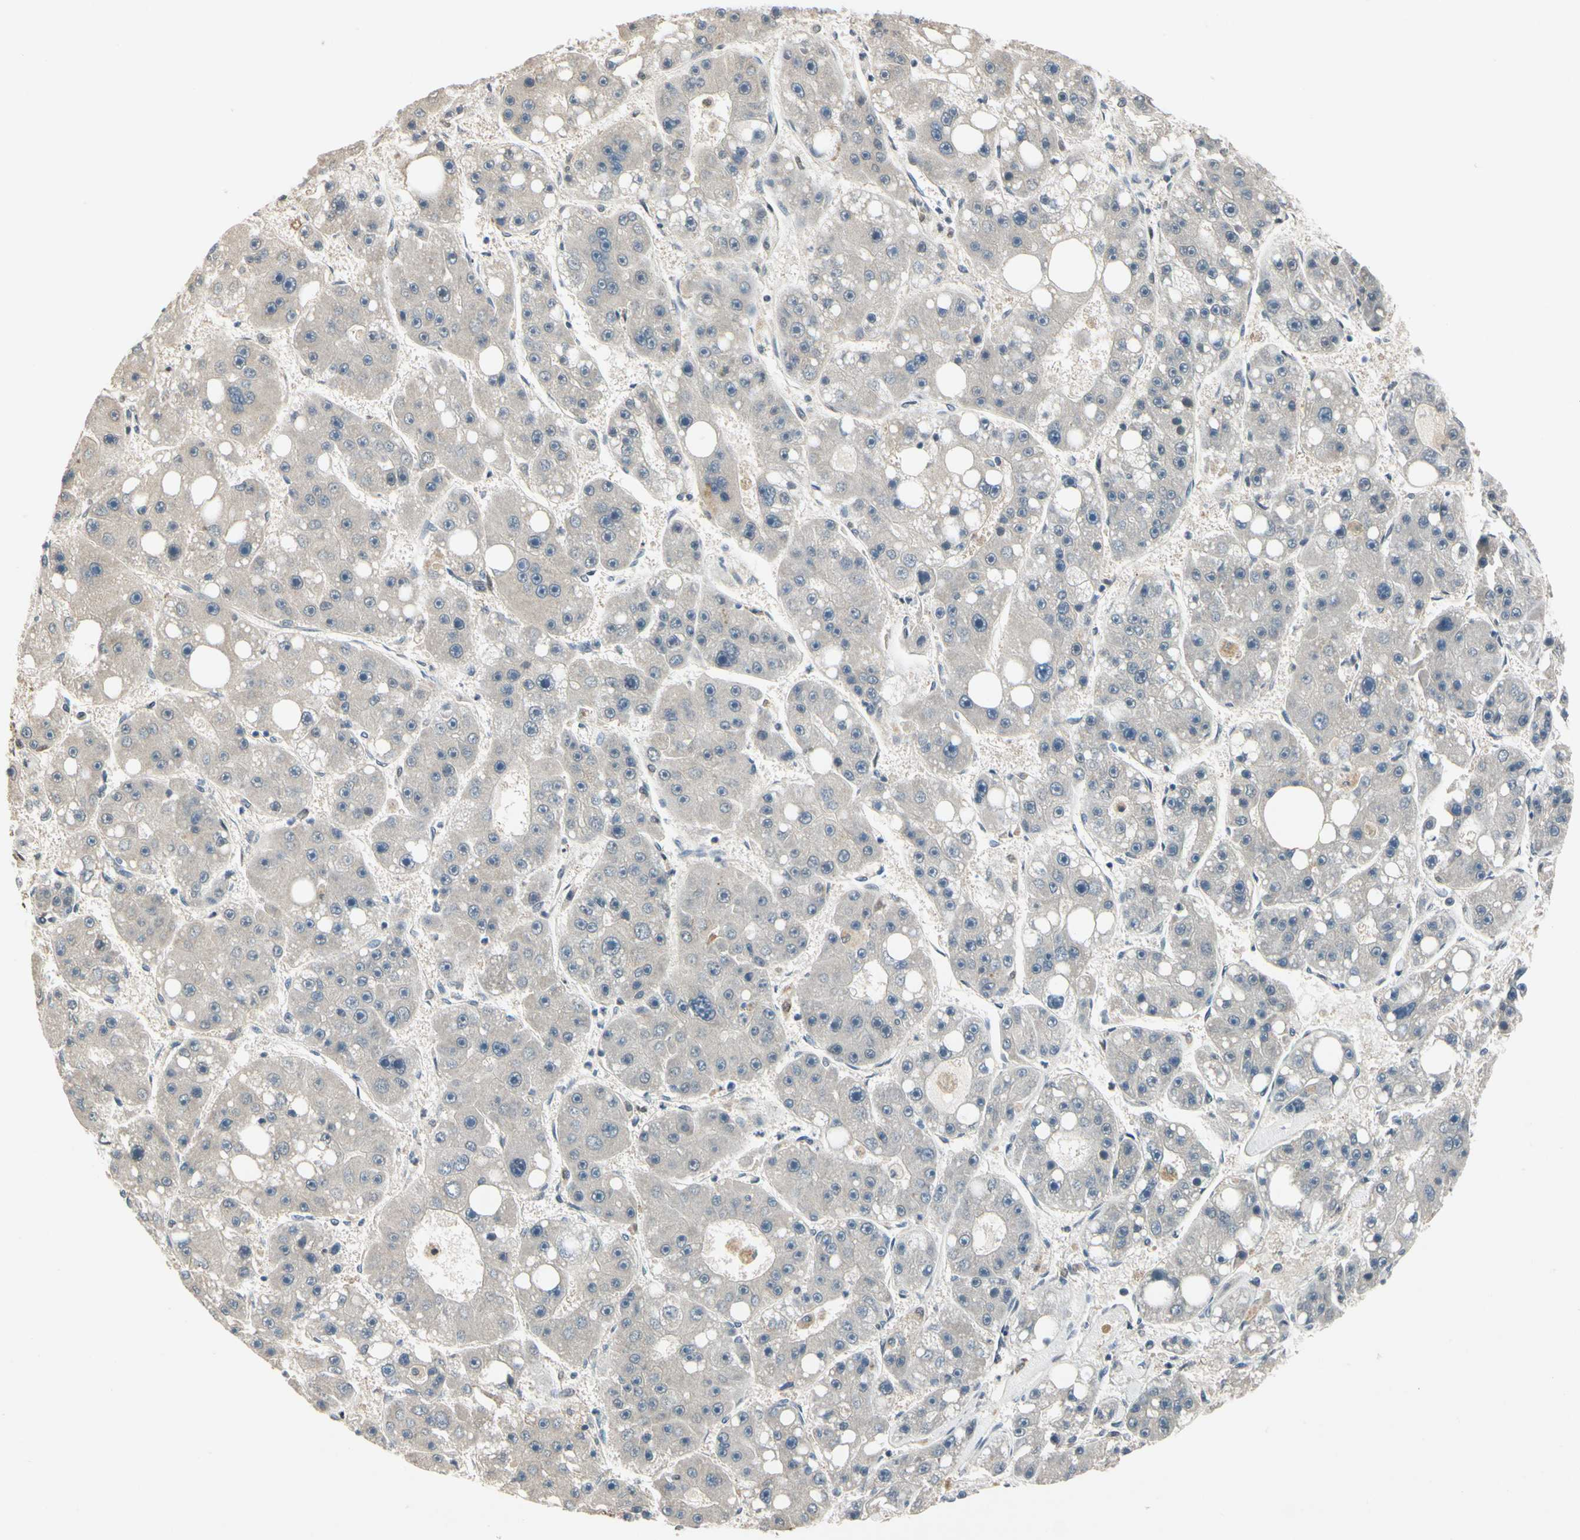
{"staining": {"intensity": "weak", "quantity": ">75%", "location": "cytoplasmic/membranous"}, "tissue": "liver cancer", "cell_type": "Tumor cells", "image_type": "cancer", "snomed": [{"axis": "morphology", "description": "Carcinoma, Hepatocellular, NOS"}, {"axis": "topography", "description": "Liver"}], "caption": "Hepatocellular carcinoma (liver) stained with a protein marker demonstrates weak staining in tumor cells.", "gene": "SLC27A6", "patient": {"sex": "female", "age": 61}}